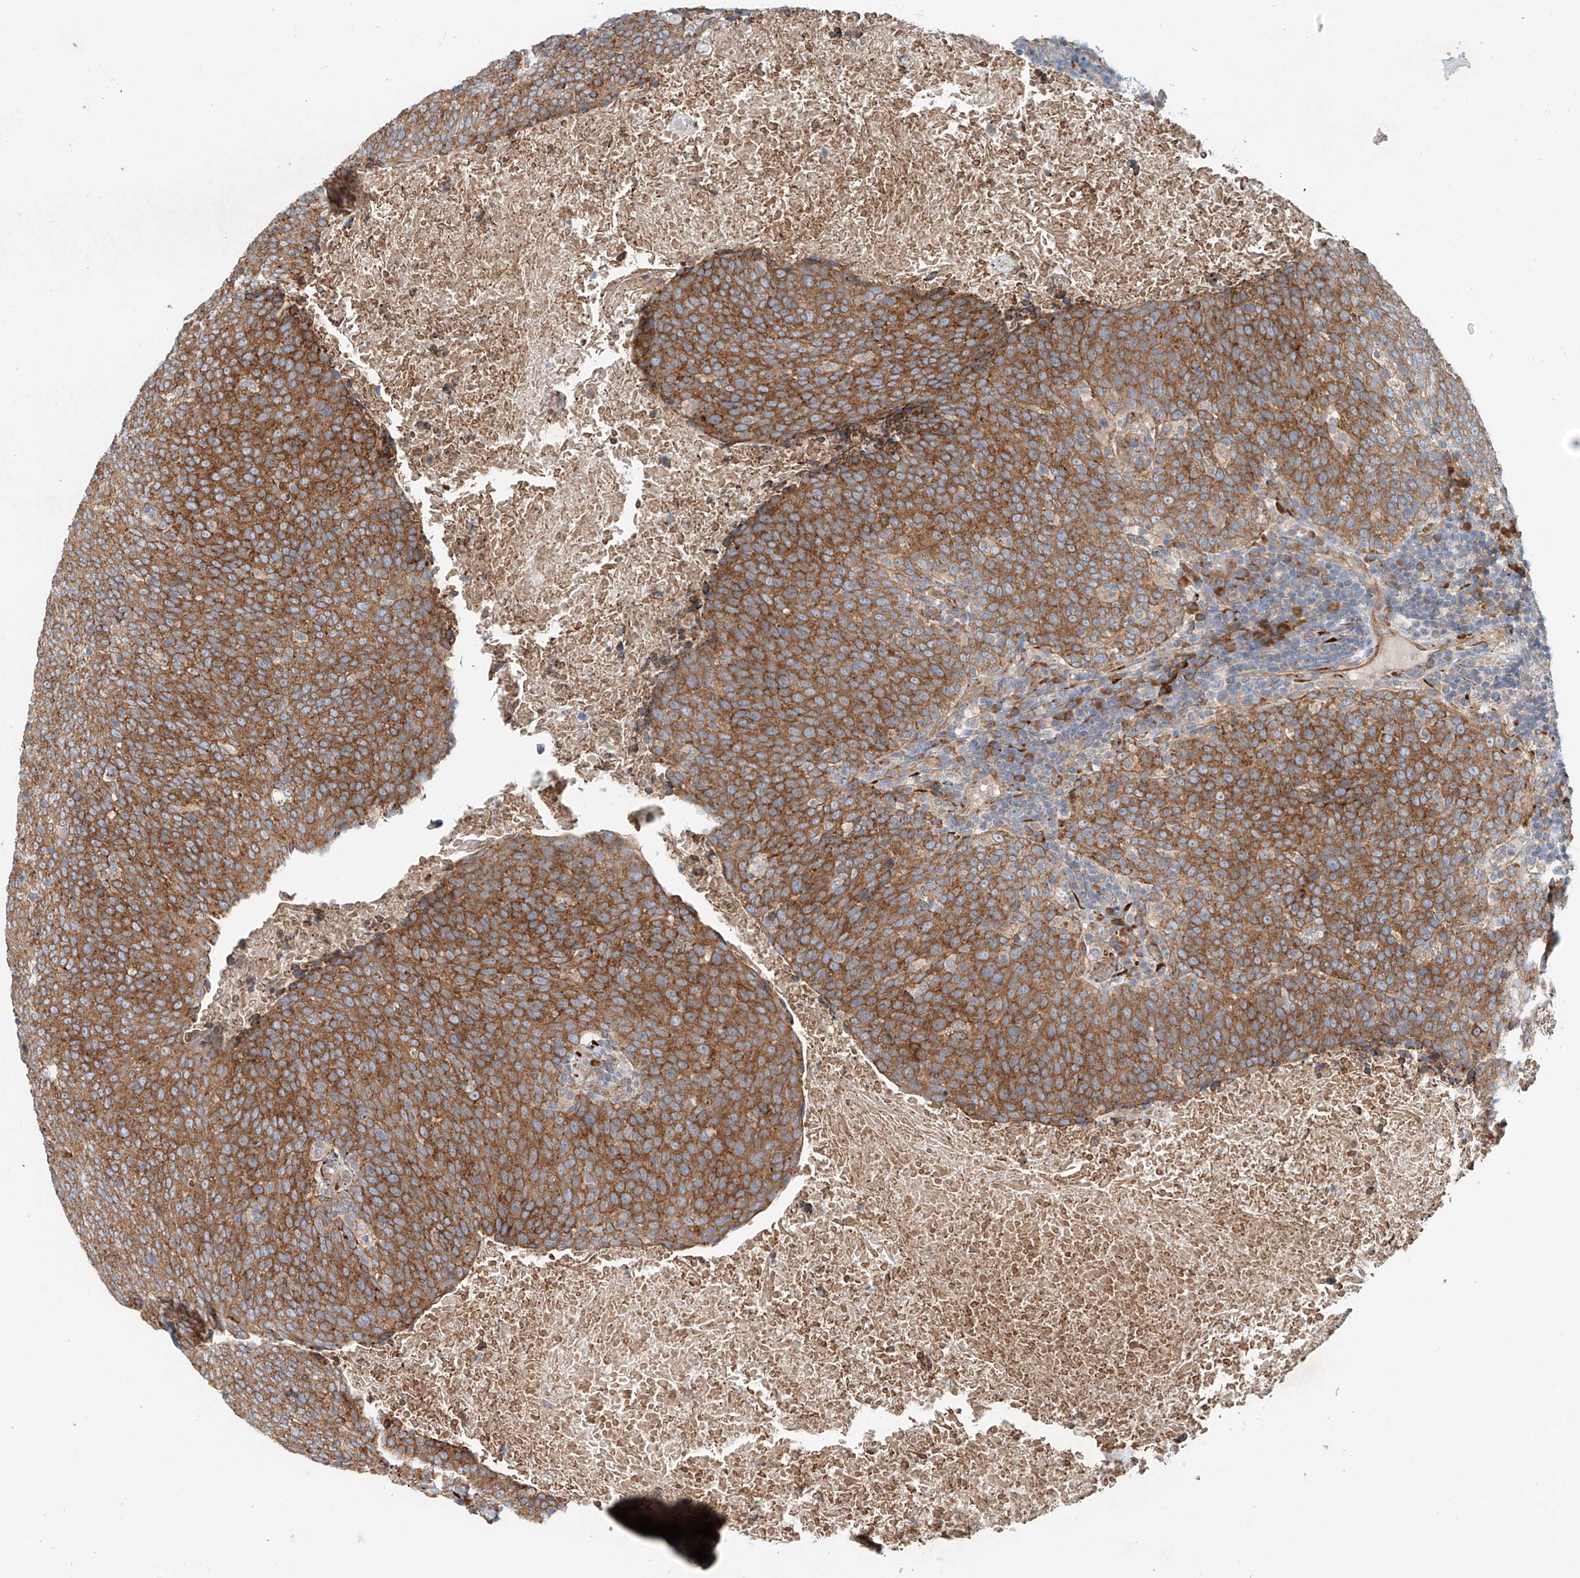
{"staining": {"intensity": "moderate", "quantity": ">75%", "location": "cytoplasmic/membranous"}, "tissue": "head and neck cancer", "cell_type": "Tumor cells", "image_type": "cancer", "snomed": [{"axis": "morphology", "description": "Squamous cell carcinoma, NOS"}, {"axis": "morphology", "description": "Squamous cell carcinoma, metastatic, NOS"}, {"axis": "topography", "description": "Lymph node"}, {"axis": "topography", "description": "Head-Neck"}], "caption": "Immunohistochemistry of head and neck cancer reveals medium levels of moderate cytoplasmic/membranous expression in about >75% of tumor cells. The staining was performed using DAB (3,3'-diaminobenzidine), with brown indicating positive protein expression. Nuclei are stained blue with hematoxylin.", "gene": "SNAP29", "patient": {"sex": "male", "age": 62}}